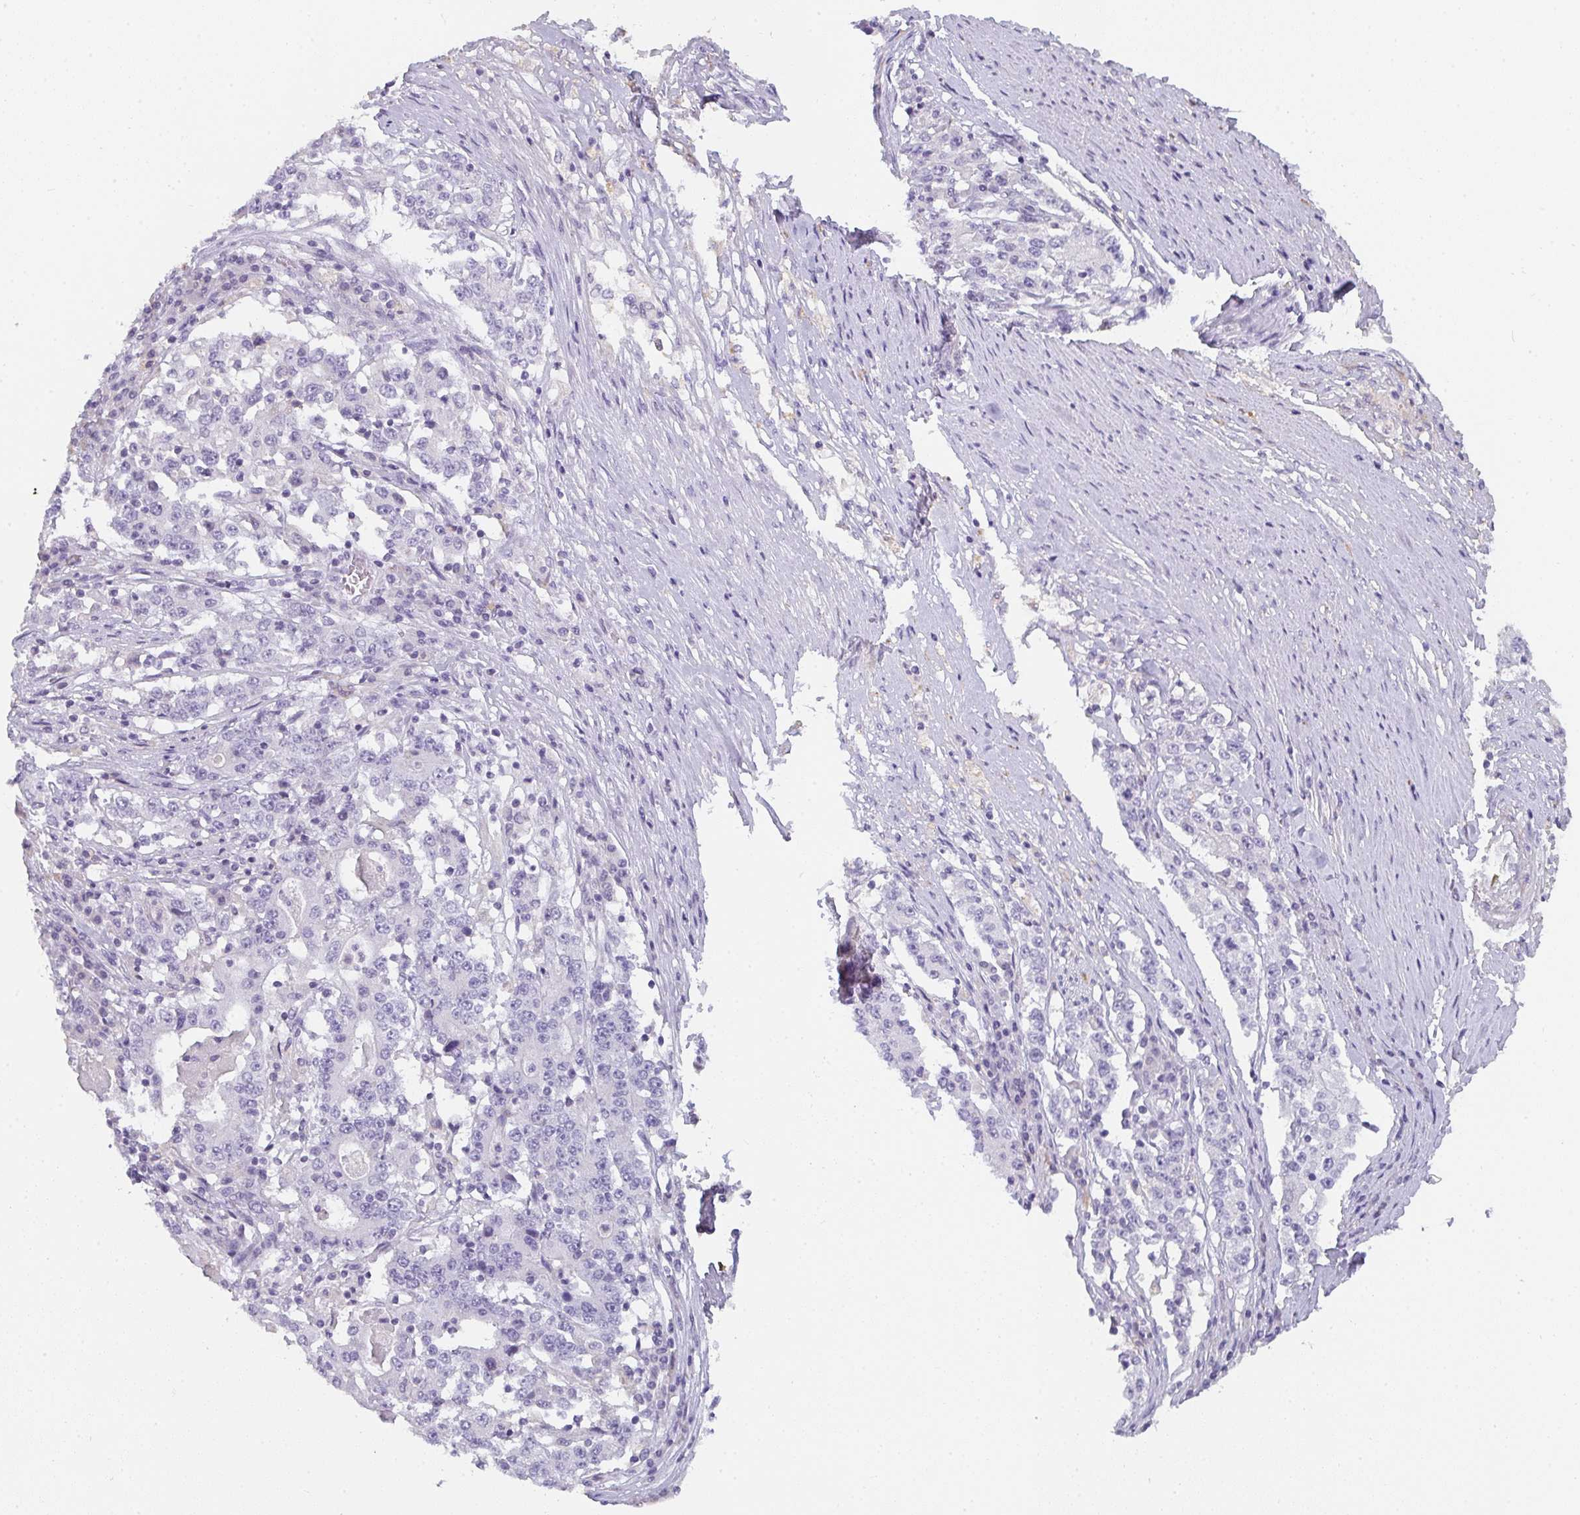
{"staining": {"intensity": "negative", "quantity": "none", "location": "none"}, "tissue": "stomach cancer", "cell_type": "Tumor cells", "image_type": "cancer", "snomed": [{"axis": "morphology", "description": "Adenocarcinoma, NOS"}, {"axis": "topography", "description": "Stomach"}], "caption": "This is a histopathology image of IHC staining of stomach adenocarcinoma, which shows no expression in tumor cells.", "gene": "C1QTNF8", "patient": {"sex": "male", "age": 59}}